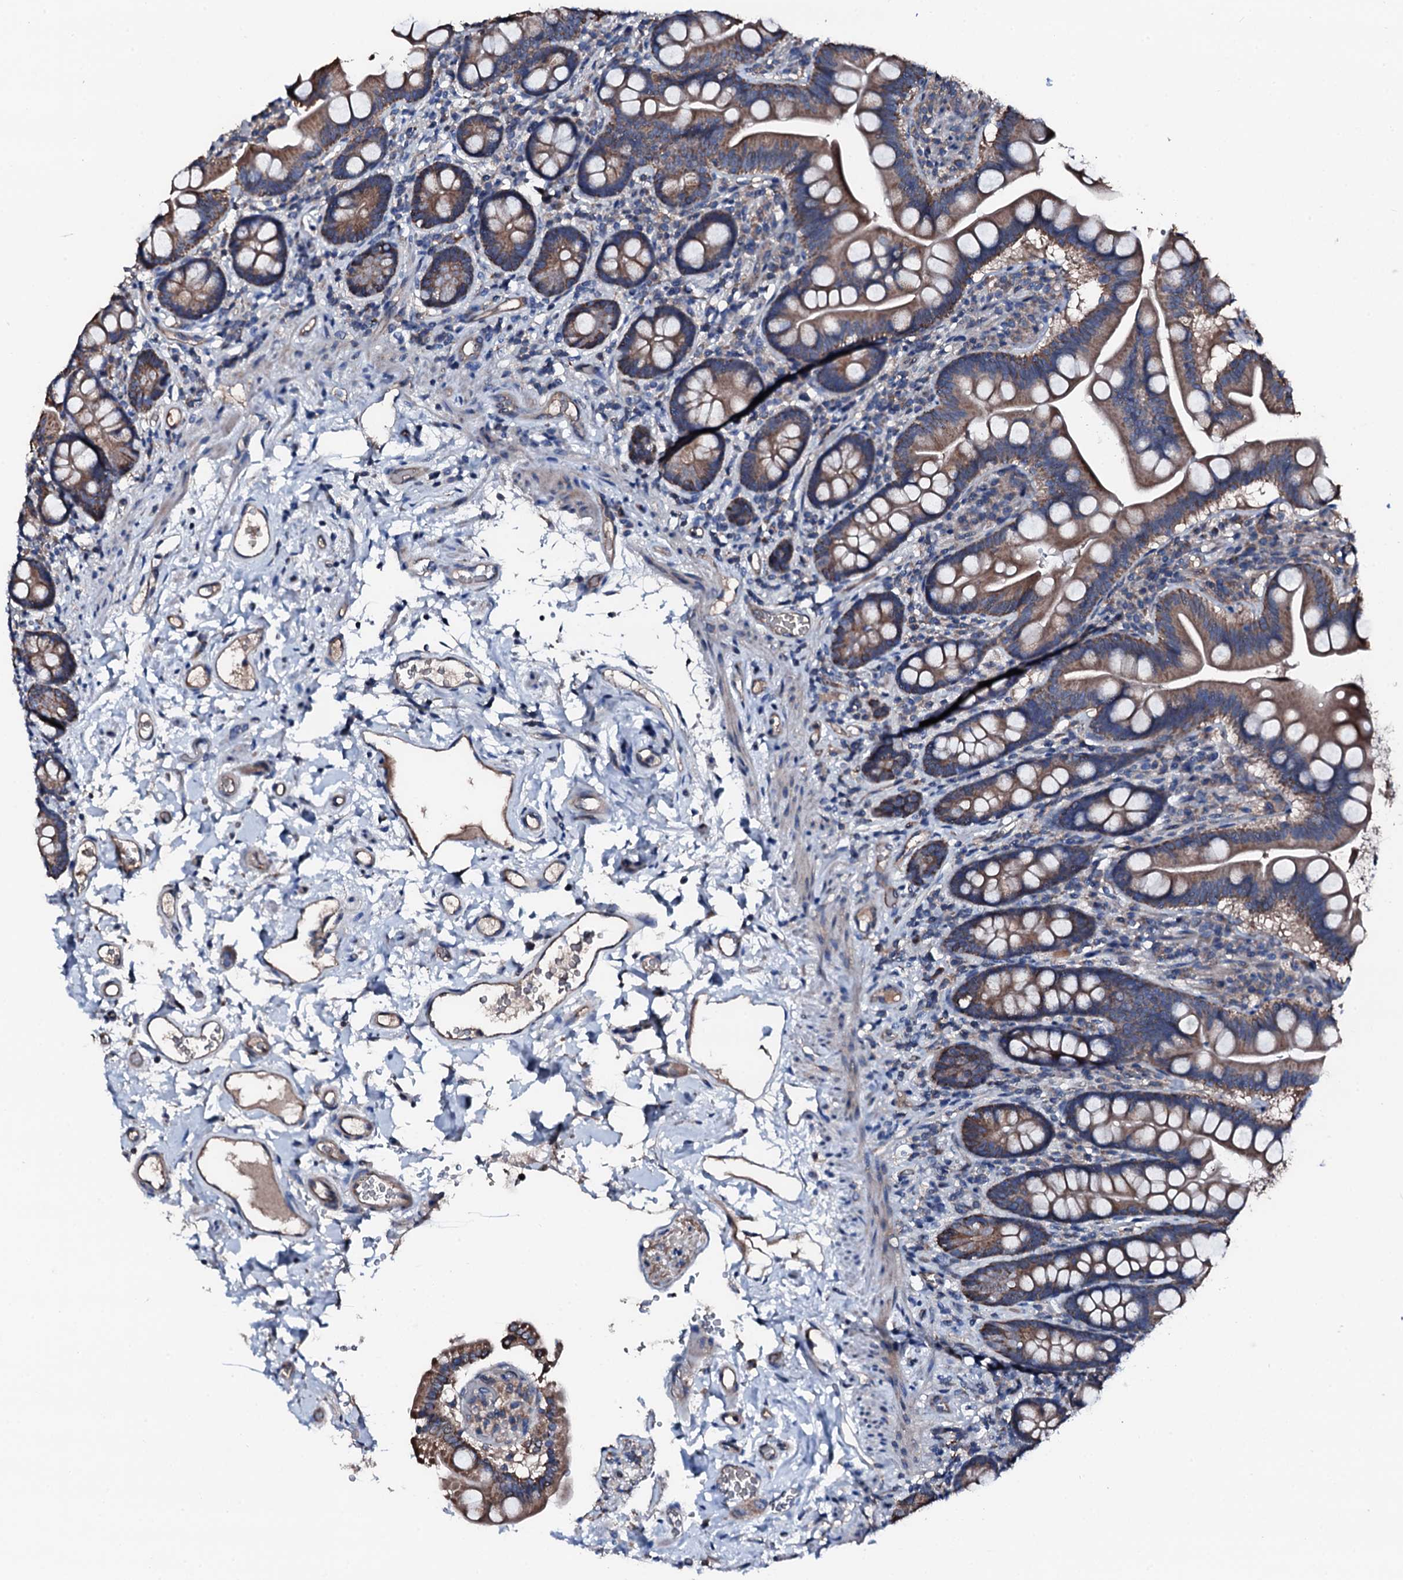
{"staining": {"intensity": "moderate", "quantity": ">75%", "location": "cytoplasmic/membranous"}, "tissue": "small intestine", "cell_type": "Glandular cells", "image_type": "normal", "snomed": [{"axis": "morphology", "description": "Normal tissue, NOS"}, {"axis": "topography", "description": "Small intestine"}], "caption": "Brown immunohistochemical staining in normal human small intestine exhibits moderate cytoplasmic/membranous positivity in approximately >75% of glandular cells.", "gene": "TRAFD1", "patient": {"sex": "female", "age": 64}}